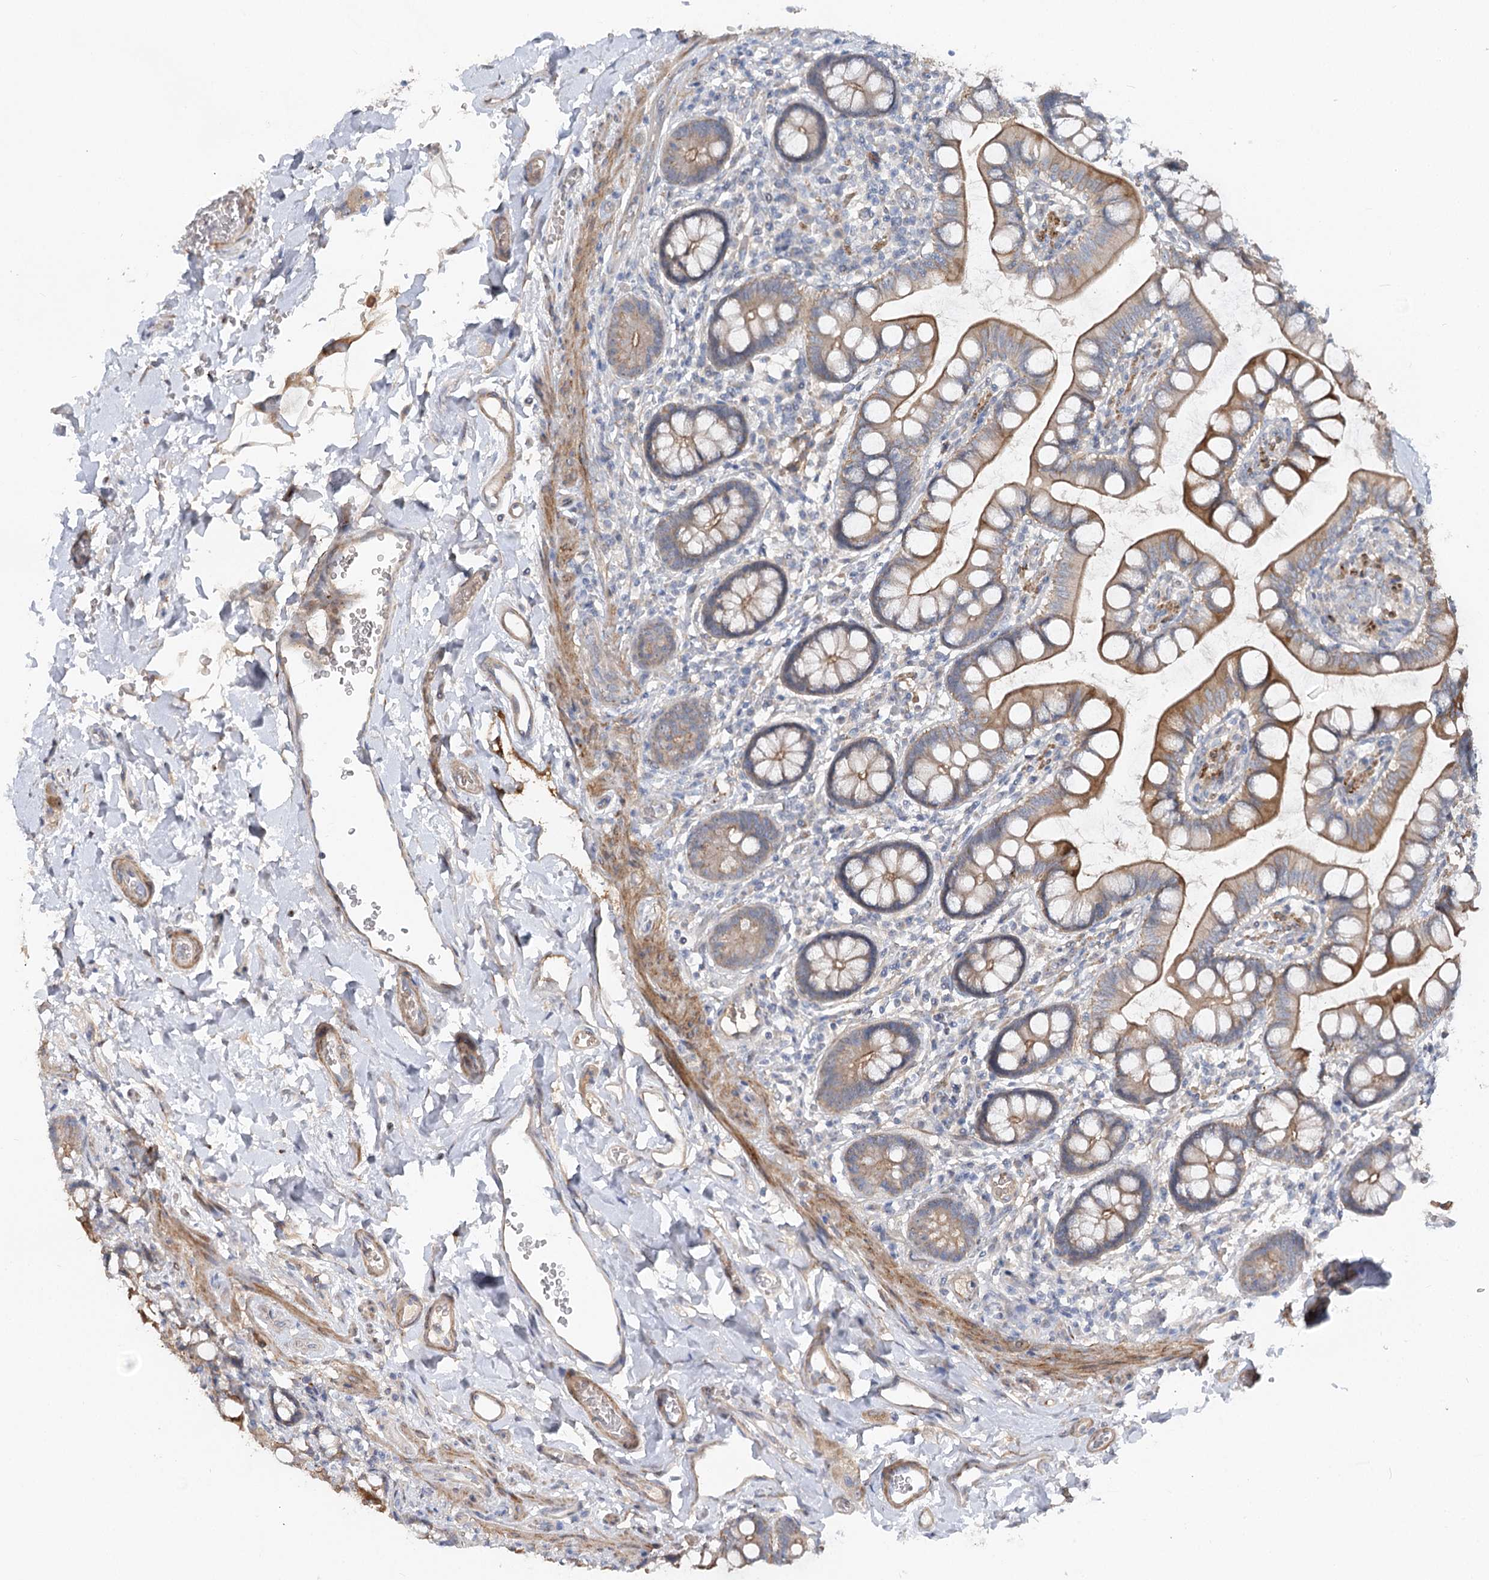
{"staining": {"intensity": "strong", "quantity": ">75%", "location": "cytoplasmic/membranous"}, "tissue": "small intestine", "cell_type": "Glandular cells", "image_type": "normal", "snomed": [{"axis": "morphology", "description": "Normal tissue, NOS"}, {"axis": "topography", "description": "Small intestine"}], "caption": "Immunohistochemical staining of unremarkable small intestine shows high levels of strong cytoplasmic/membranous expression in about >75% of glandular cells.", "gene": "FGF19", "patient": {"sex": "male", "age": 52}}